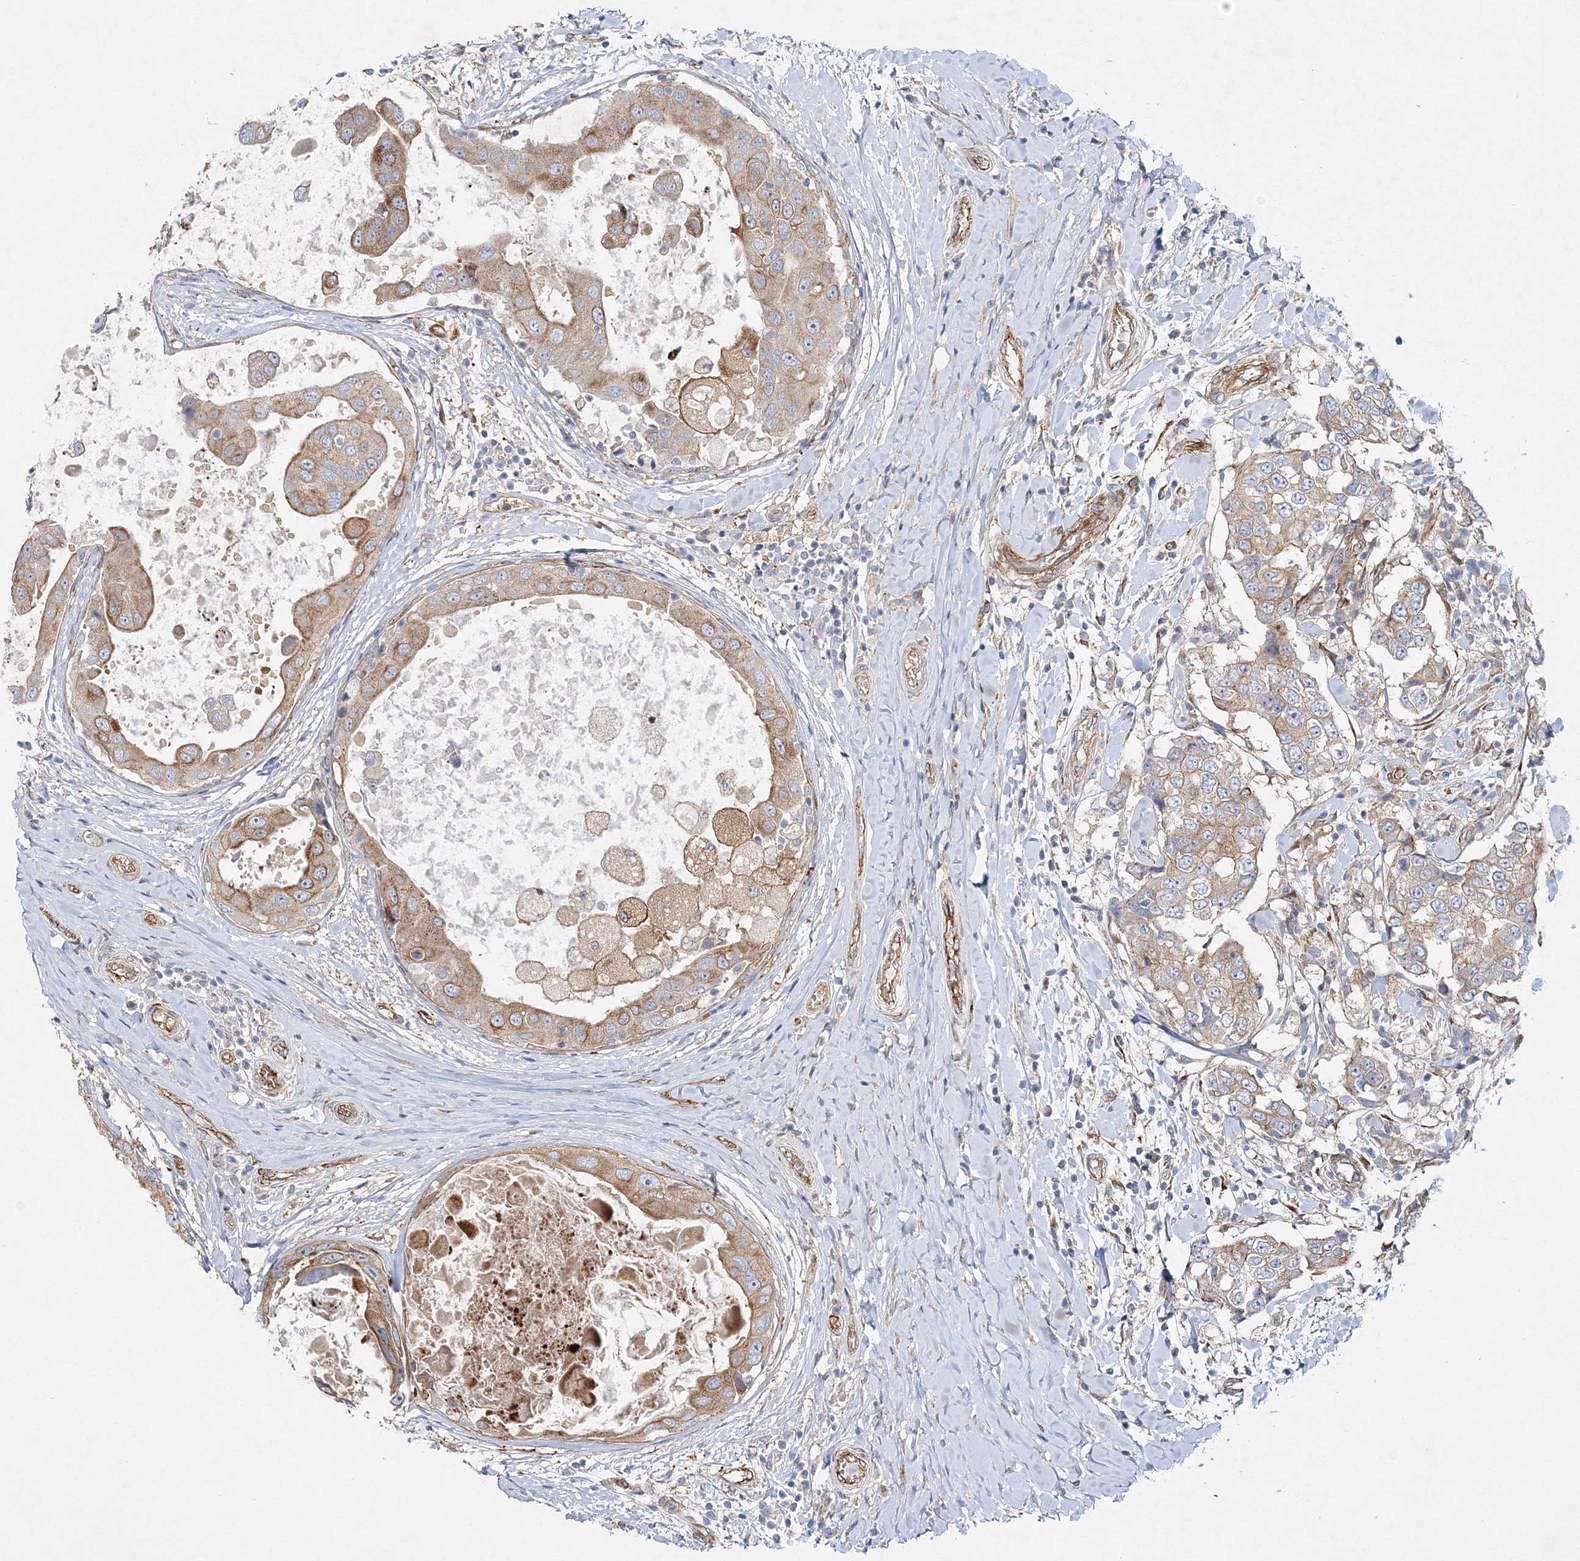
{"staining": {"intensity": "weak", "quantity": ">75%", "location": "cytoplasmic/membranous"}, "tissue": "breast cancer", "cell_type": "Tumor cells", "image_type": "cancer", "snomed": [{"axis": "morphology", "description": "Duct carcinoma"}, {"axis": "topography", "description": "Breast"}], "caption": "A histopathology image of human intraductal carcinoma (breast) stained for a protein shows weak cytoplasmic/membranous brown staining in tumor cells.", "gene": "ZFYVE16", "patient": {"sex": "female", "age": 27}}